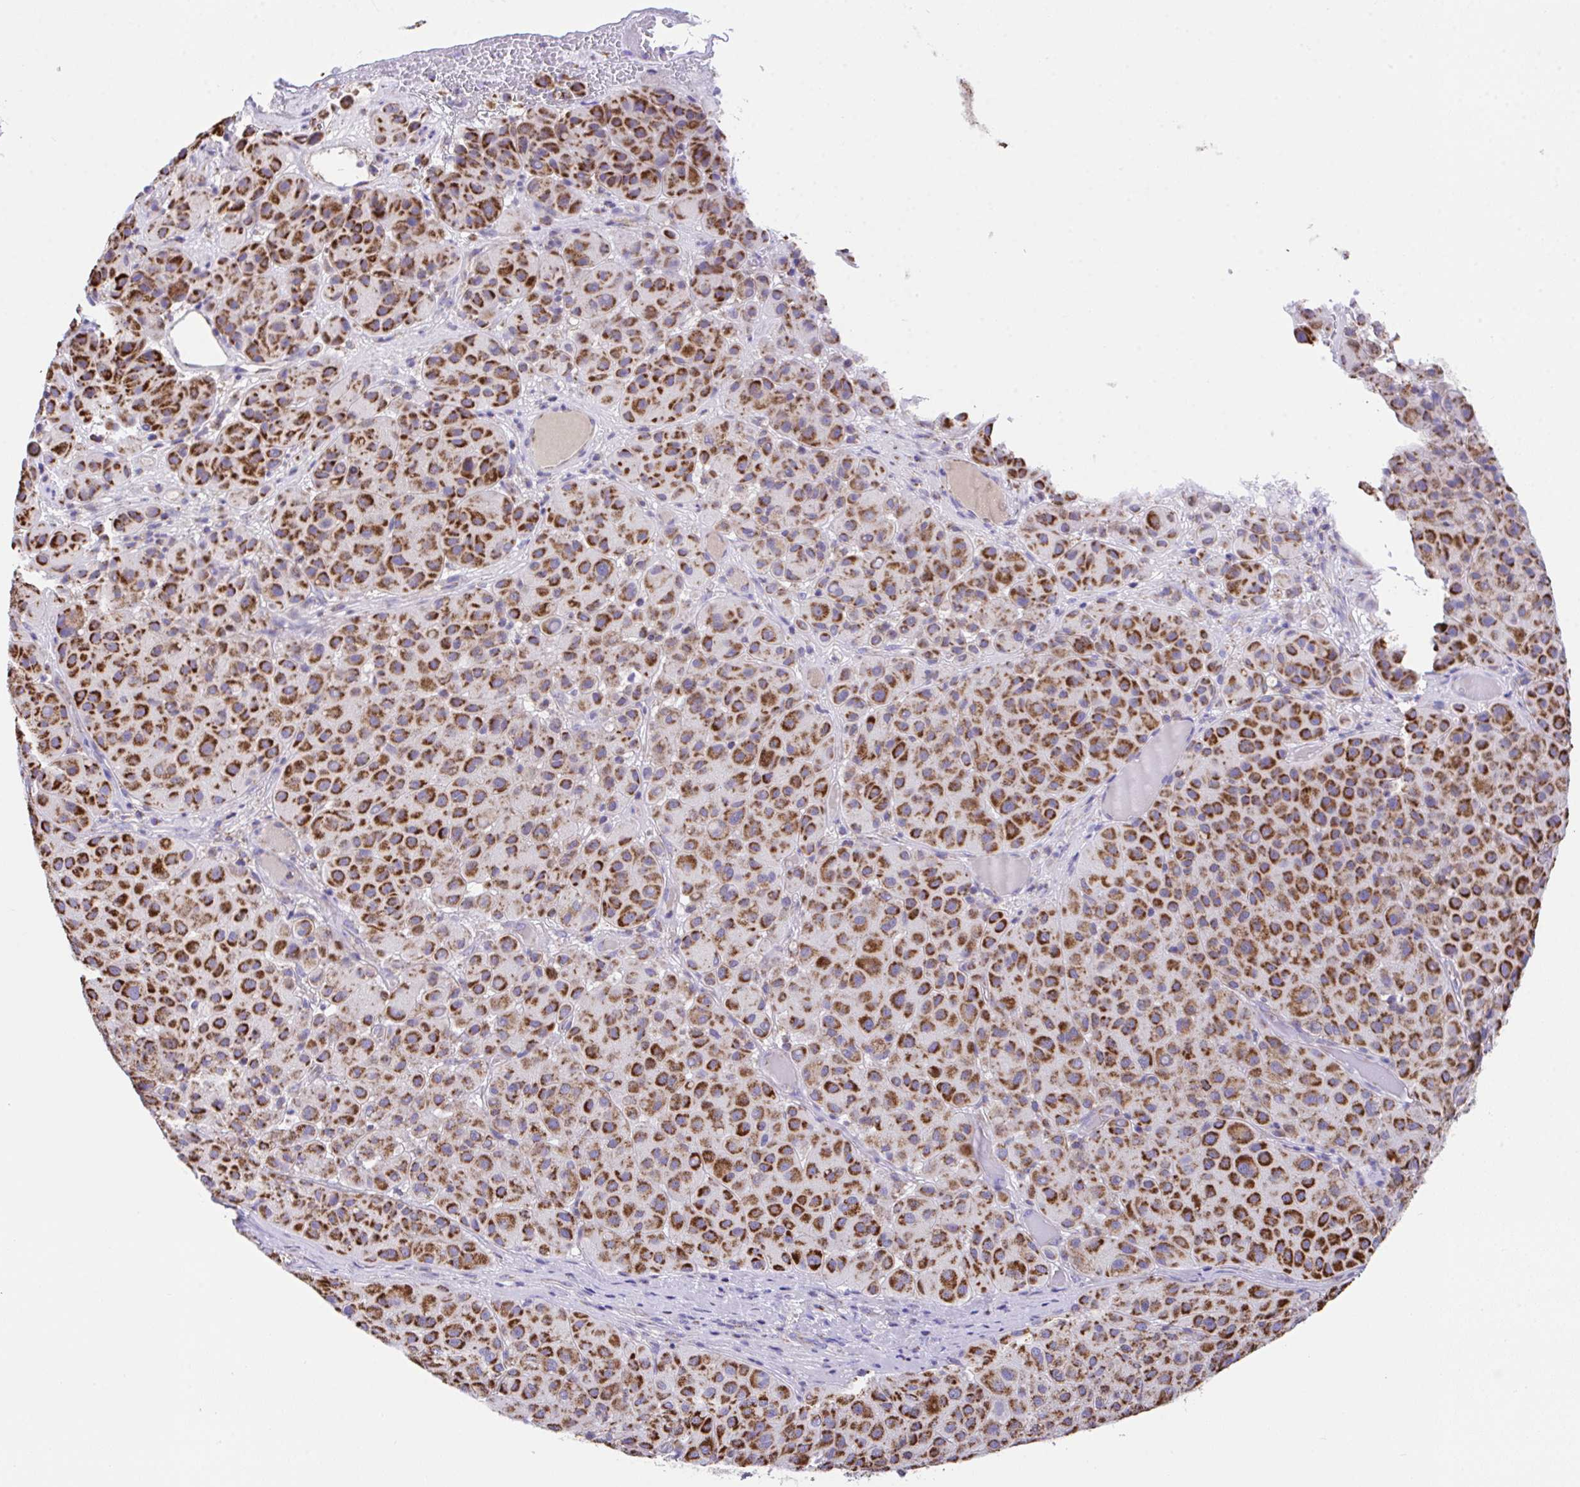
{"staining": {"intensity": "strong", "quantity": ">75%", "location": "cytoplasmic/membranous"}, "tissue": "melanoma", "cell_type": "Tumor cells", "image_type": "cancer", "snomed": [{"axis": "morphology", "description": "Malignant melanoma, Metastatic site"}, {"axis": "topography", "description": "Smooth muscle"}], "caption": "Protein analysis of melanoma tissue exhibits strong cytoplasmic/membranous expression in about >75% of tumor cells.", "gene": "PCMTD2", "patient": {"sex": "male", "age": 41}}